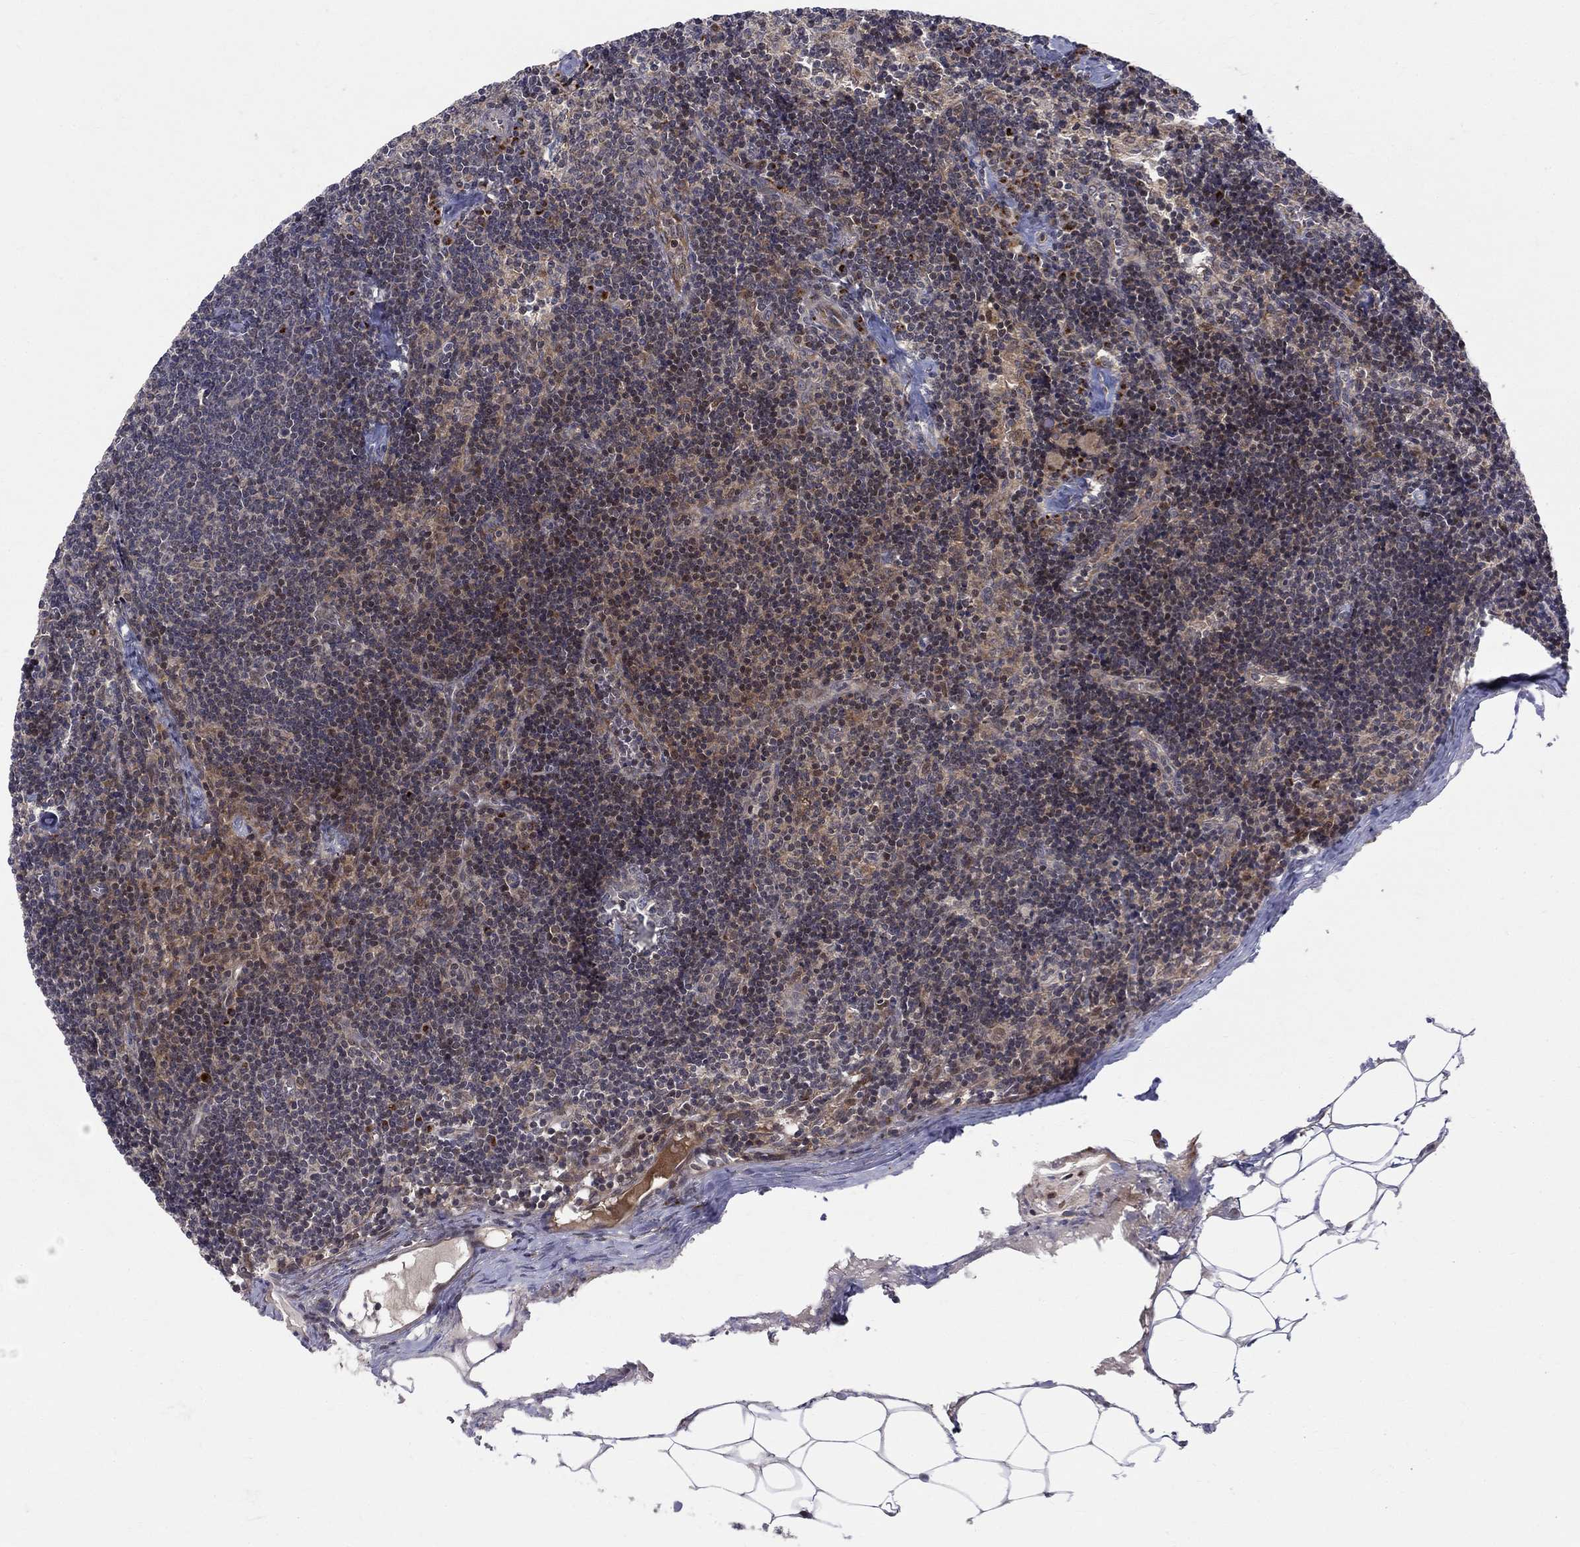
{"staining": {"intensity": "strong", "quantity": "<25%", "location": "cytoplasmic/membranous"}, "tissue": "lymph node", "cell_type": "Non-germinal center cells", "image_type": "normal", "snomed": [{"axis": "morphology", "description": "Normal tissue, NOS"}, {"axis": "topography", "description": "Lymph node"}], "caption": "High-magnification brightfield microscopy of normal lymph node stained with DAB (brown) and counterstained with hematoxylin (blue). non-germinal center cells exhibit strong cytoplasmic/membranous staining is appreciated in approximately<25% of cells.", "gene": "WDR19", "patient": {"sex": "female", "age": 51}}